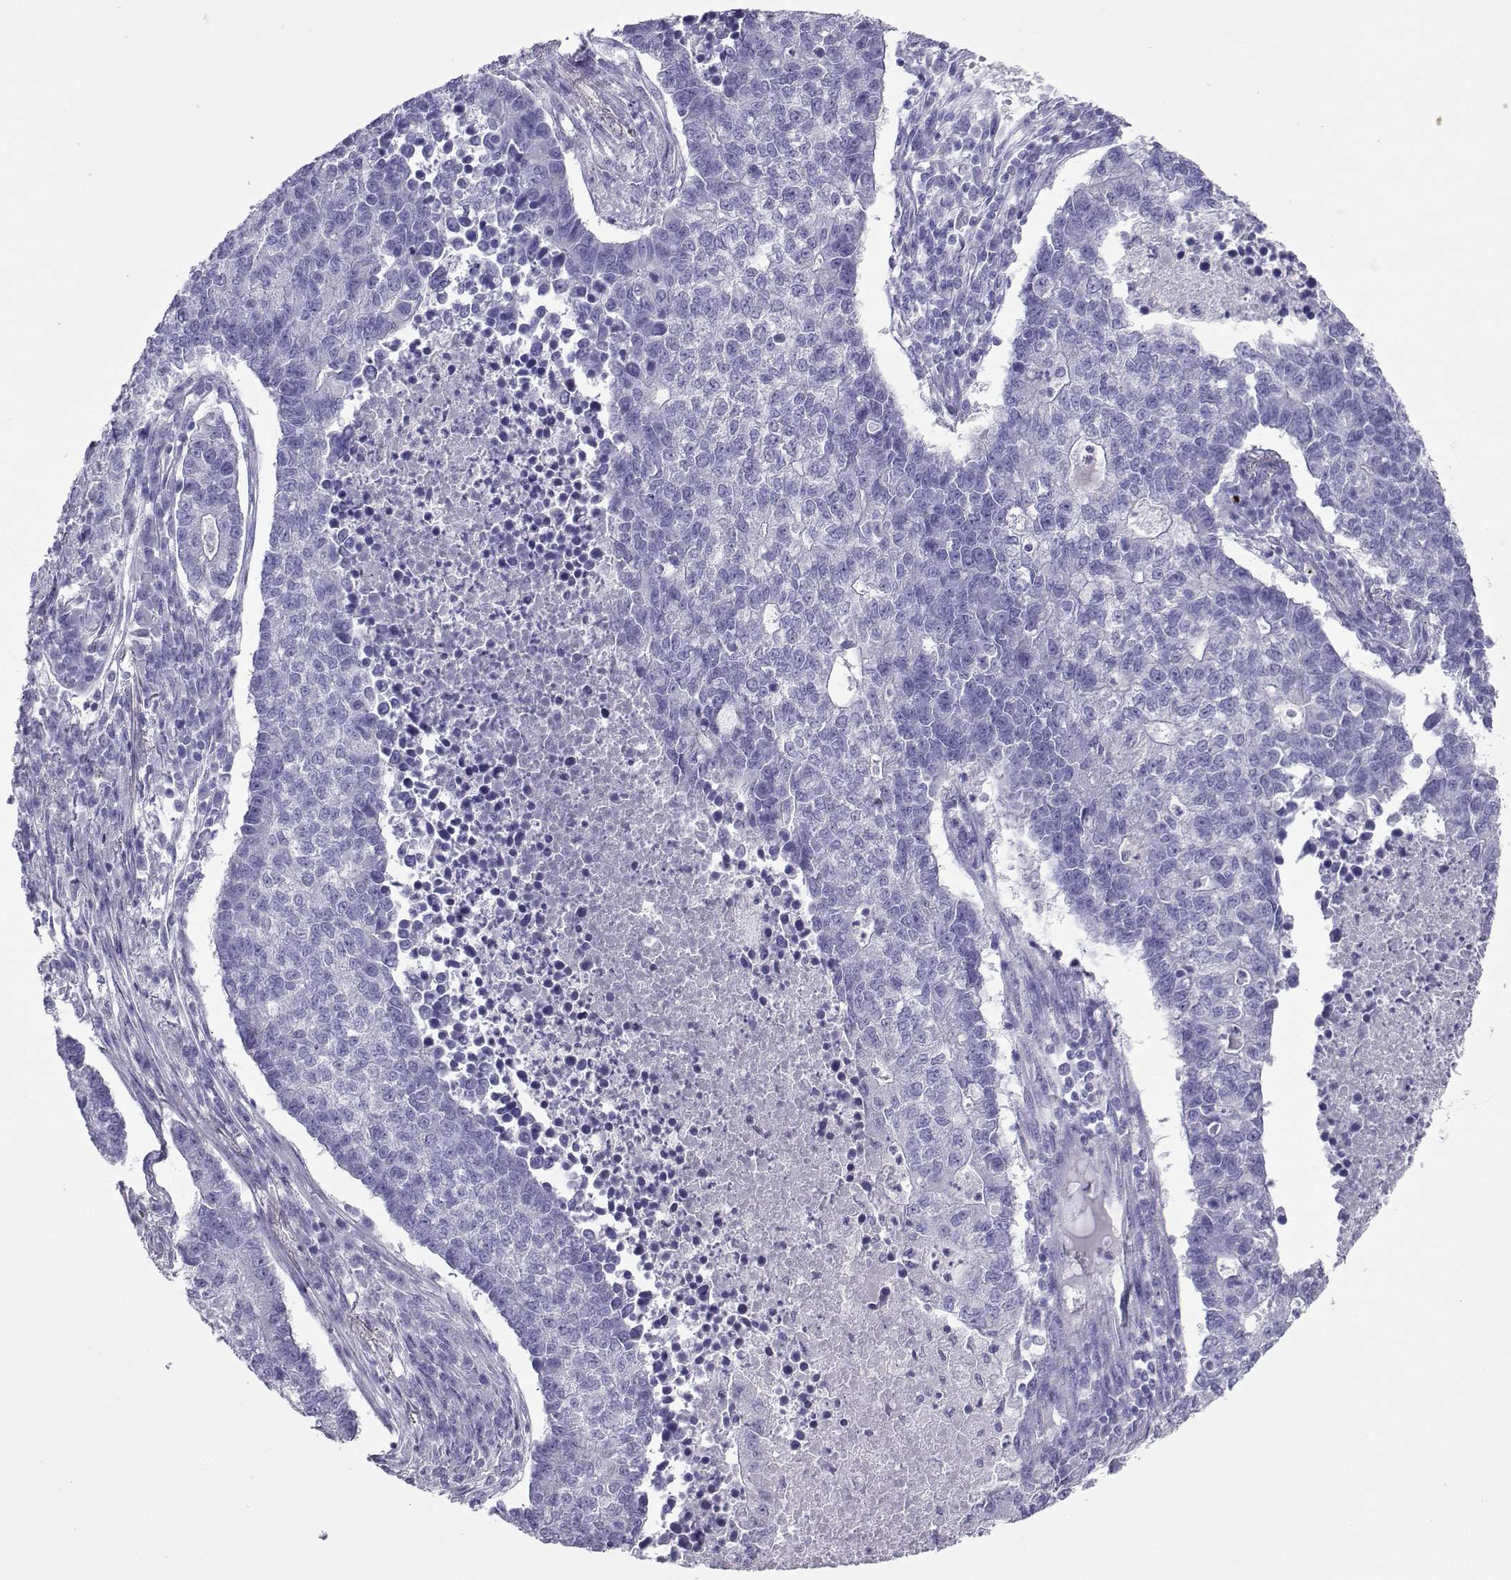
{"staining": {"intensity": "negative", "quantity": "none", "location": "none"}, "tissue": "lung cancer", "cell_type": "Tumor cells", "image_type": "cancer", "snomed": [{"axis": "morphology", "description": "Adenocarcinoma, NOS"}, {"axis": "topography", "description": "Lung"}], "caption": "The histopathology image shows no significant staining in tumor cells of adenocarcinoma (lung).", "gene": "LORICRIN", "patient": {"sex": "male", "age": 57}}